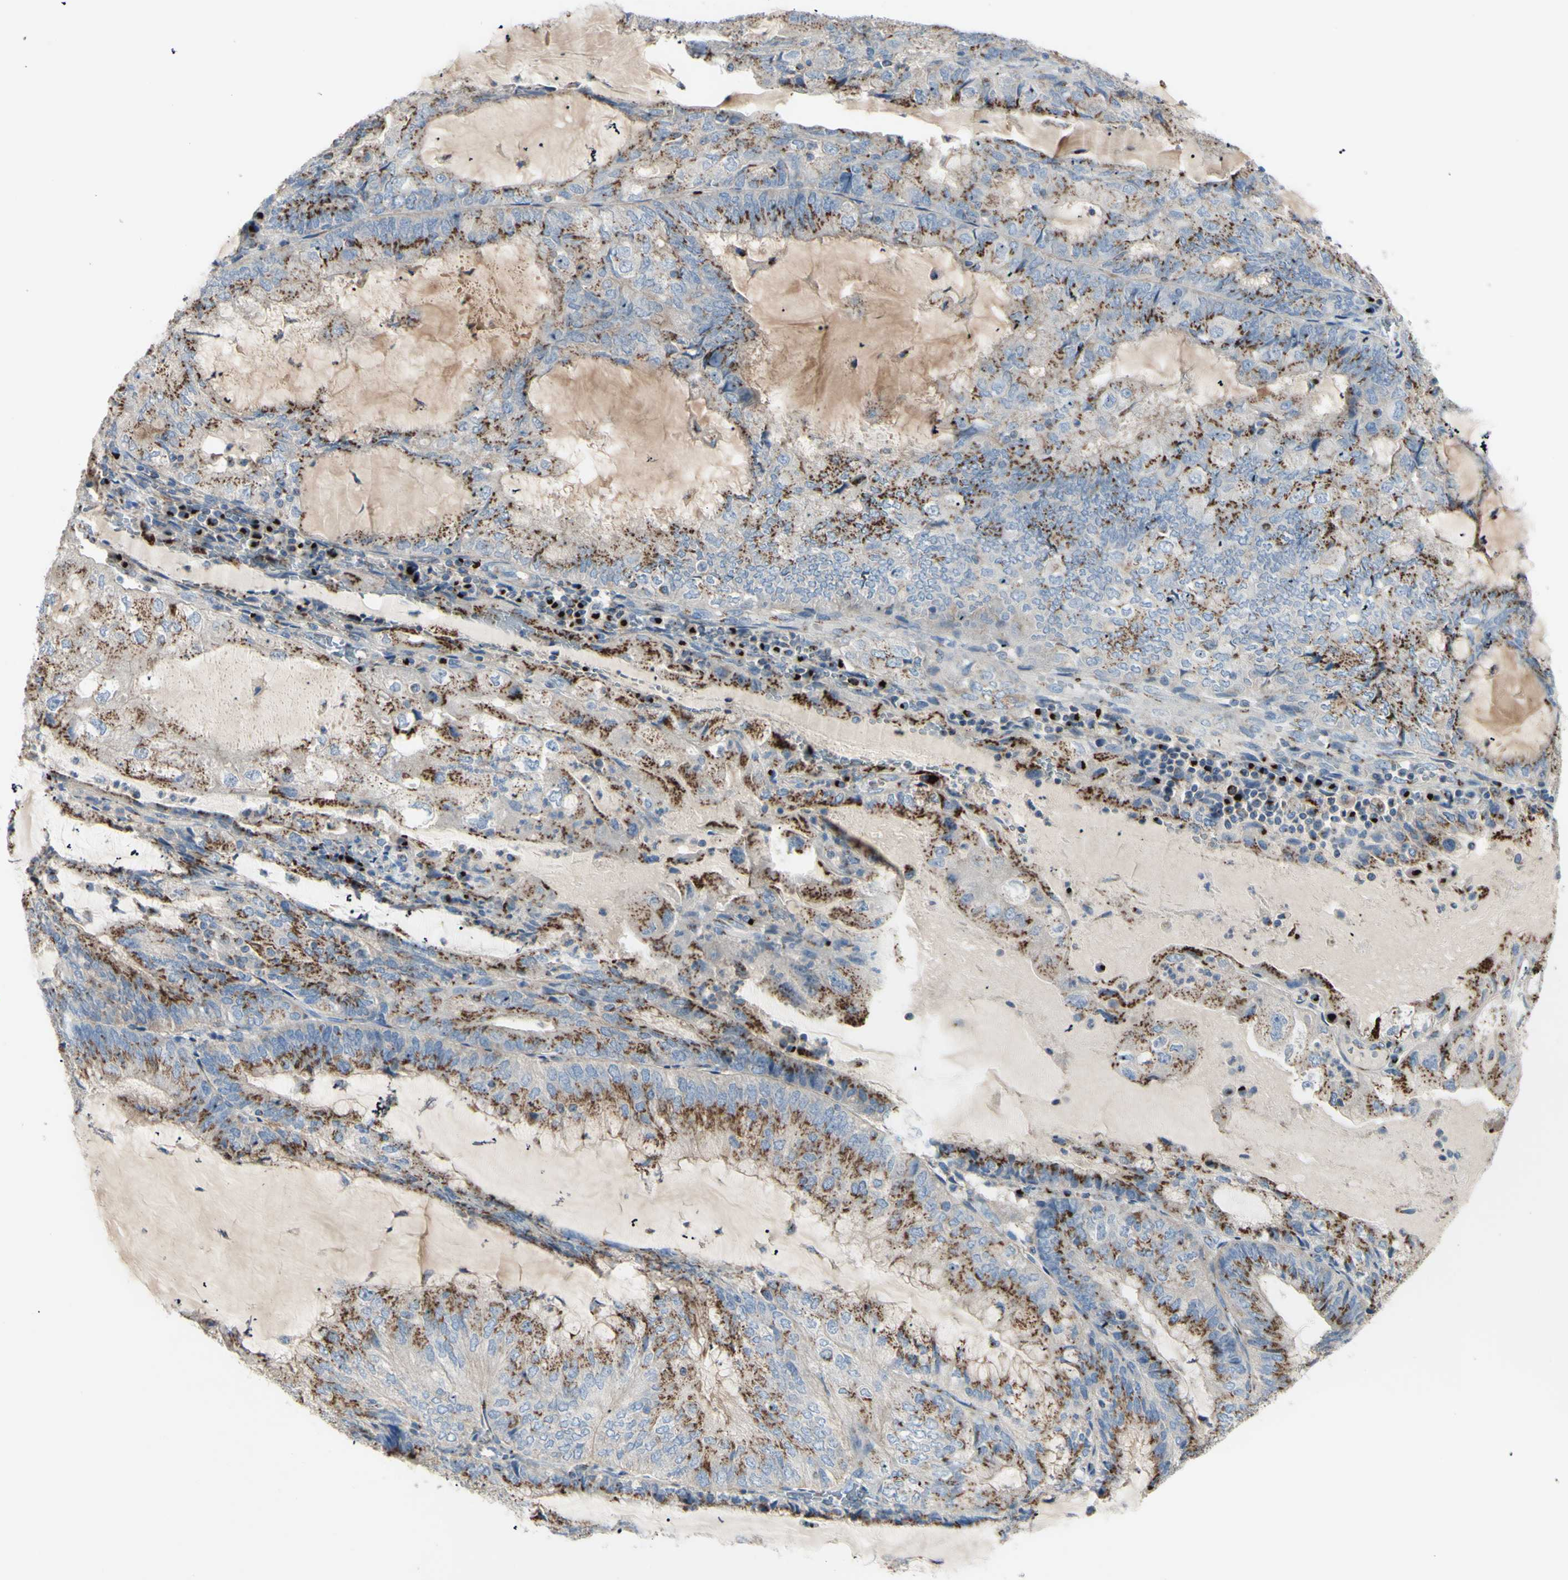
{"staining": {"intensity": "moderate", "quantity": "25%-75%", "location": "cytoplasmic/membranous"}, "tissue": "endometrial cancer", "cell_type": "Tumor cells", "image_type": "cancer", "snomed": [{"axis": "morphology", "description": "Adenocarcinoma, NOS"}, {"axis": "topography", "description": "Endometrium"}], "caption": "Endometrial cancer tissue demonstrates moderate cytoplasmic/membranous staining in approximately 25%-75% of tumor cells", "gene": "B4GALT3", "patient": {"sex": "female", "age": 81}}